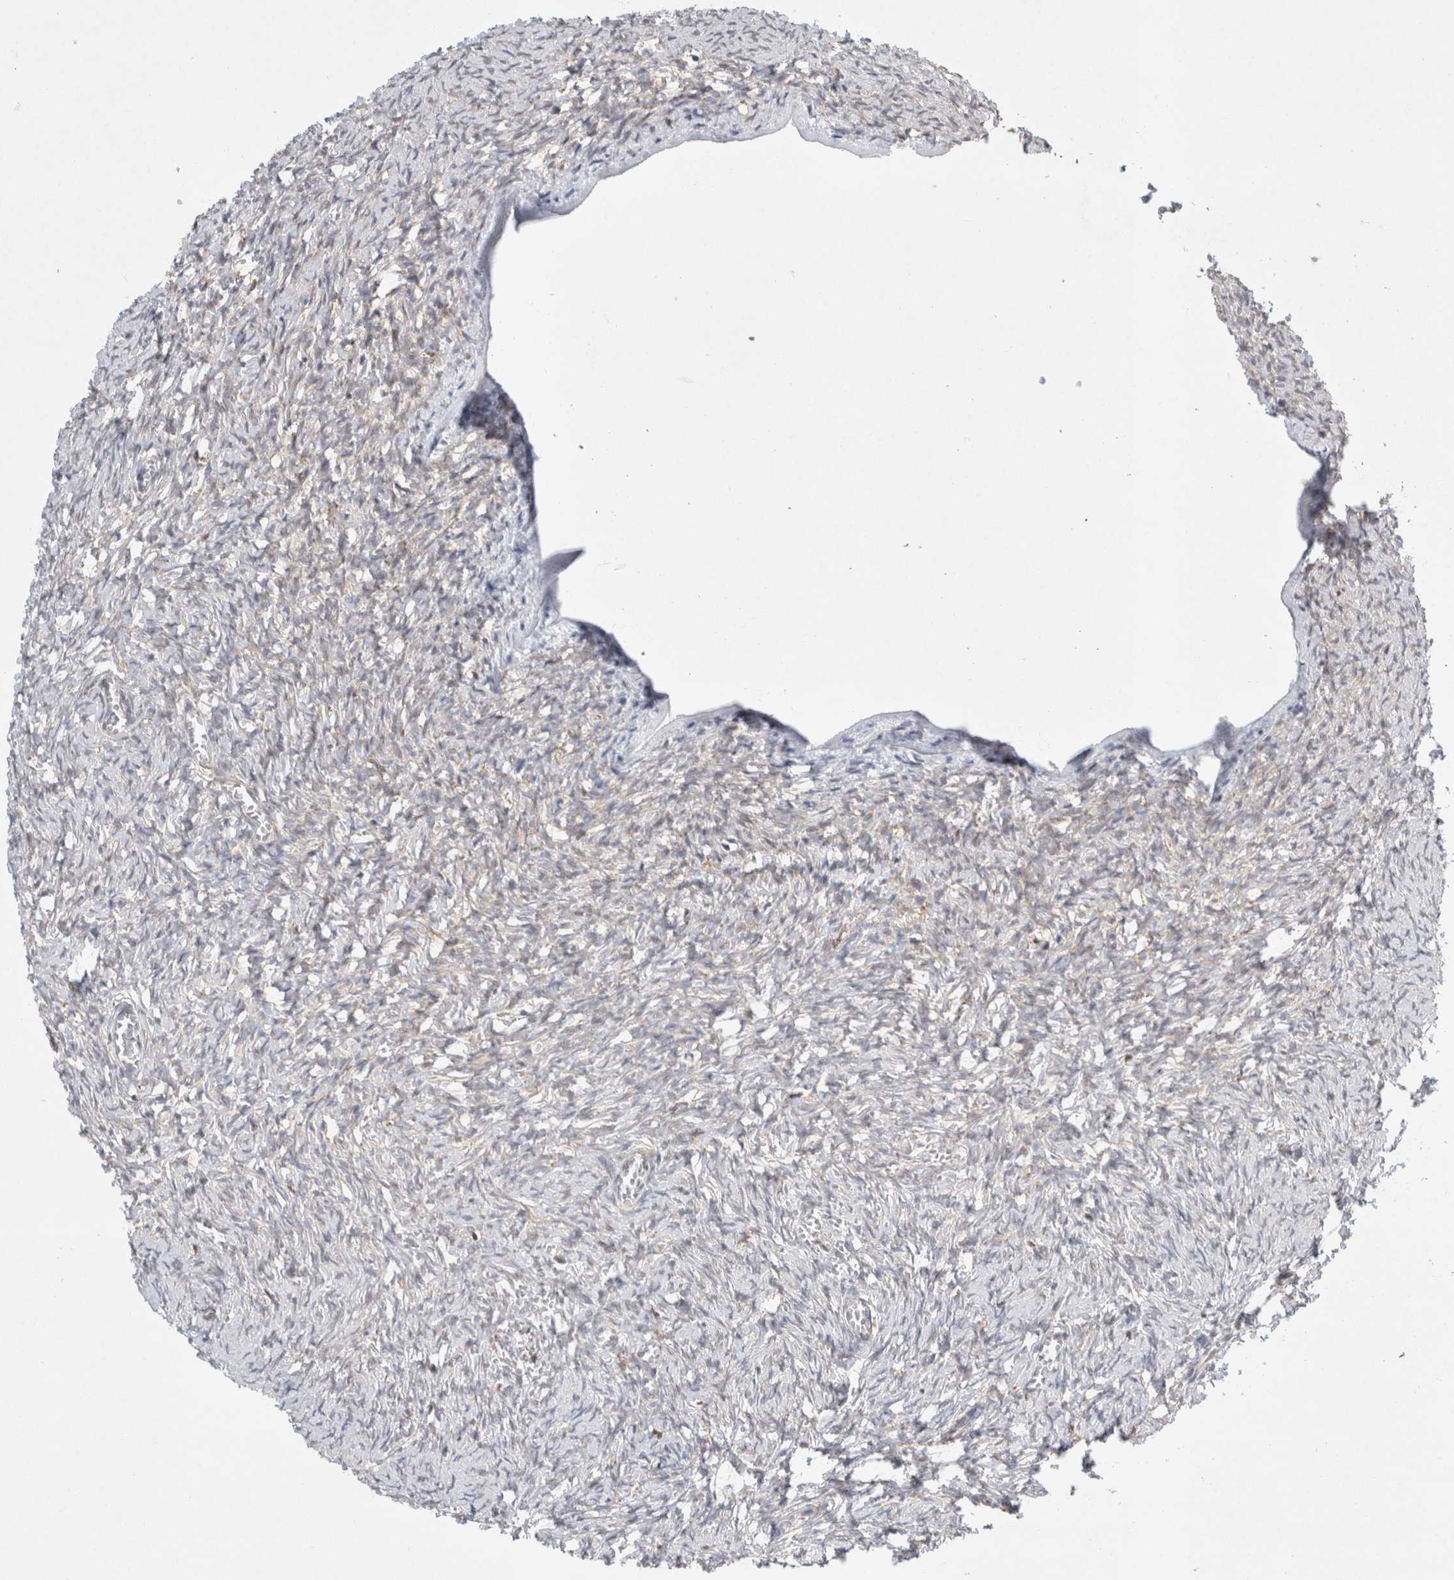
{"staining": {"intensity": "negative", "quantity": "none", "location": "none"}, "tissue": "ovary", "cell_type": "Ovarian stroma cells", "image_type": "normal", "snomed": [{"axis": "morphology", "description": "Normal tissue, NOS"}, {"axis": "topography", "description": "Ovary"}], "caption": "Normal ovary was stained to show a protein in brown. There is no significant expression in ovarian stroma cells.", "gene": "CDCA7L", "patient": {"sex": "female", "age": 27}}